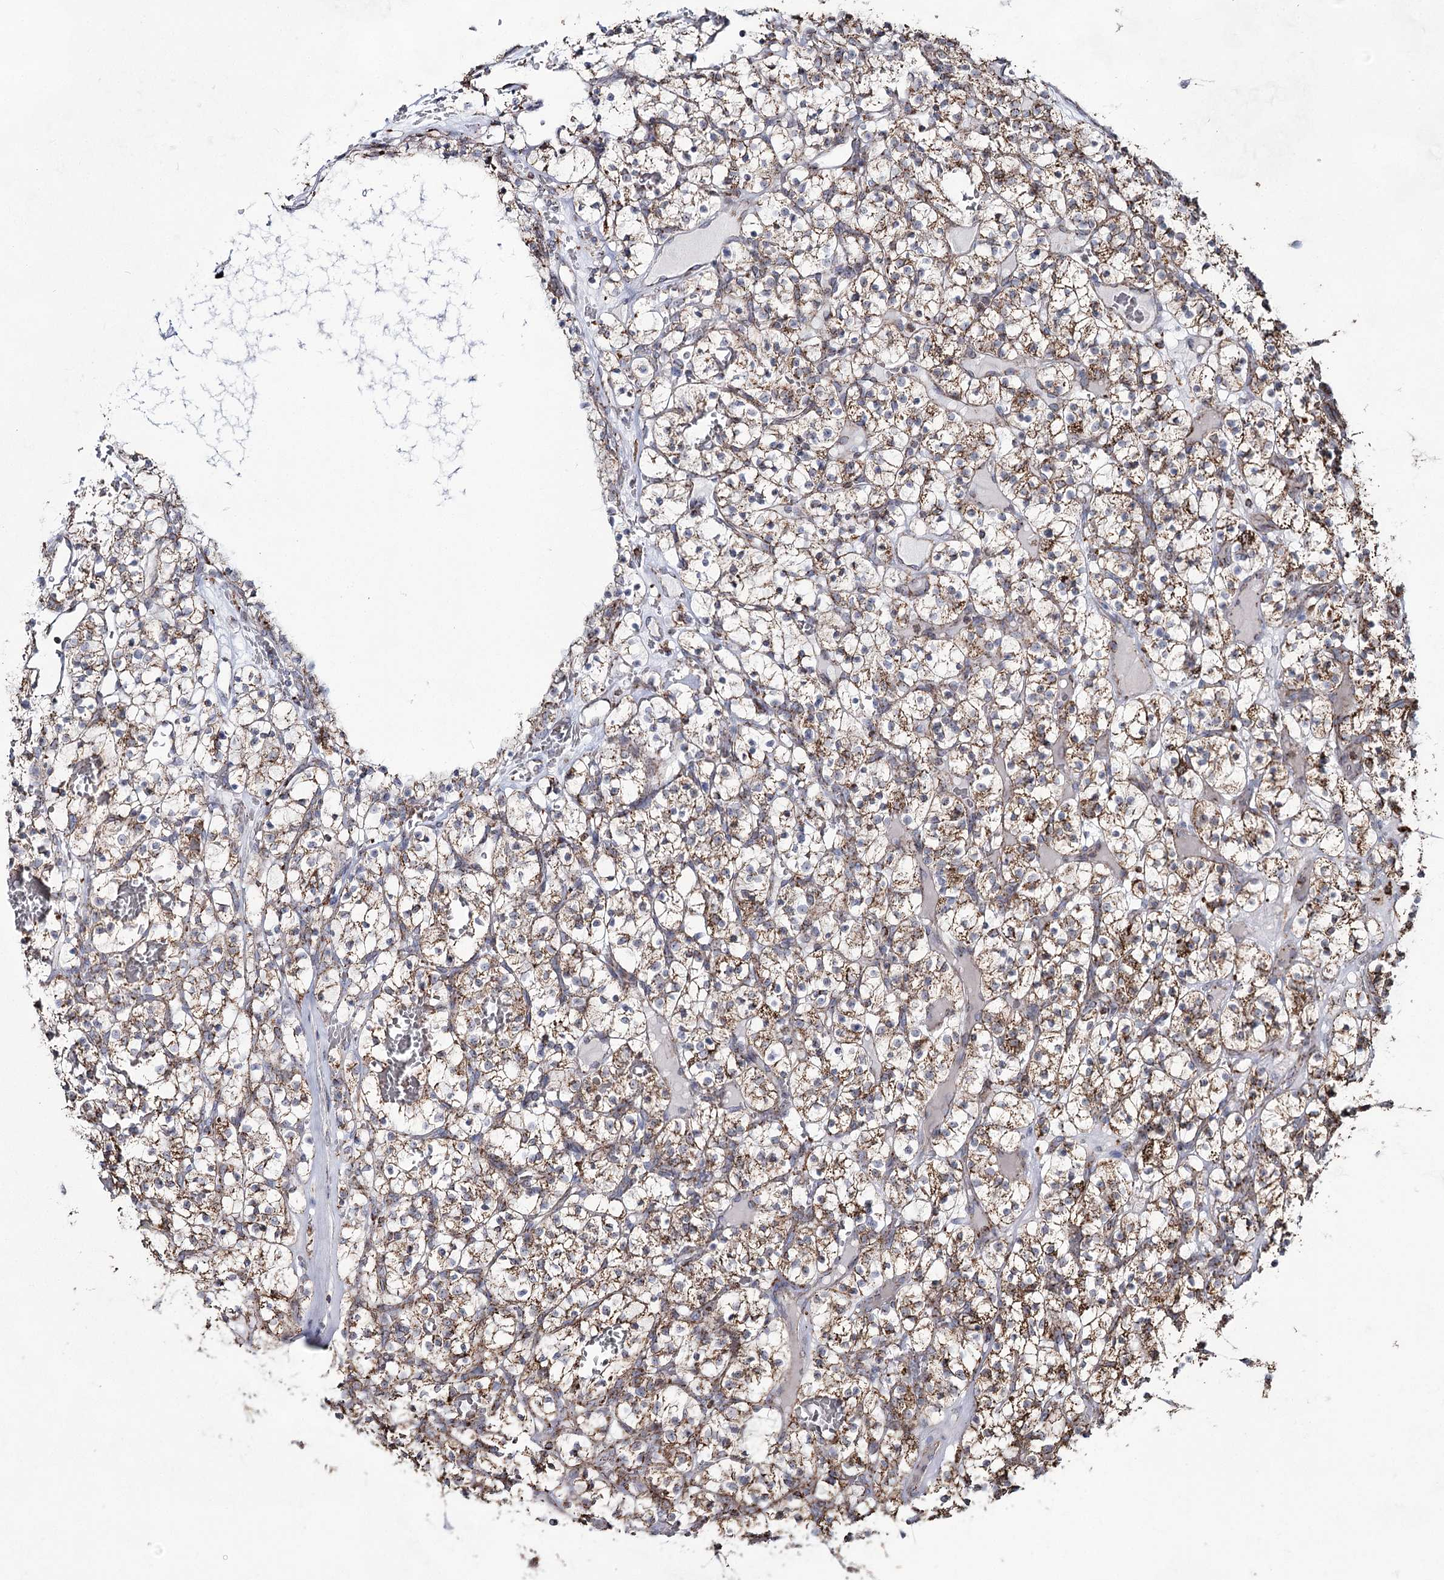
{"staining": {"intensity": "moderate", "quantity": ">75%", "location": "cytoplasmic/membranous"}, "tissue": "renal cancer", "cell_type": "Tumor cells", "image_type": "cancer", "snomed": [{"axis": "morphology", "description": "Adenocarcinoma, NOS"}, {"axis": "topography", "description": "Kidney"}], "caption": "A brown stain highlights moderate cytoplasmic/membranous positivity of a protein in adenocarcinoma (renal) tumor cells. (DAB = brown stain, brightfield microscopy at high magnification).", "gene": "CWF19L1", "patient": {"sex": "female", "age": 57}}